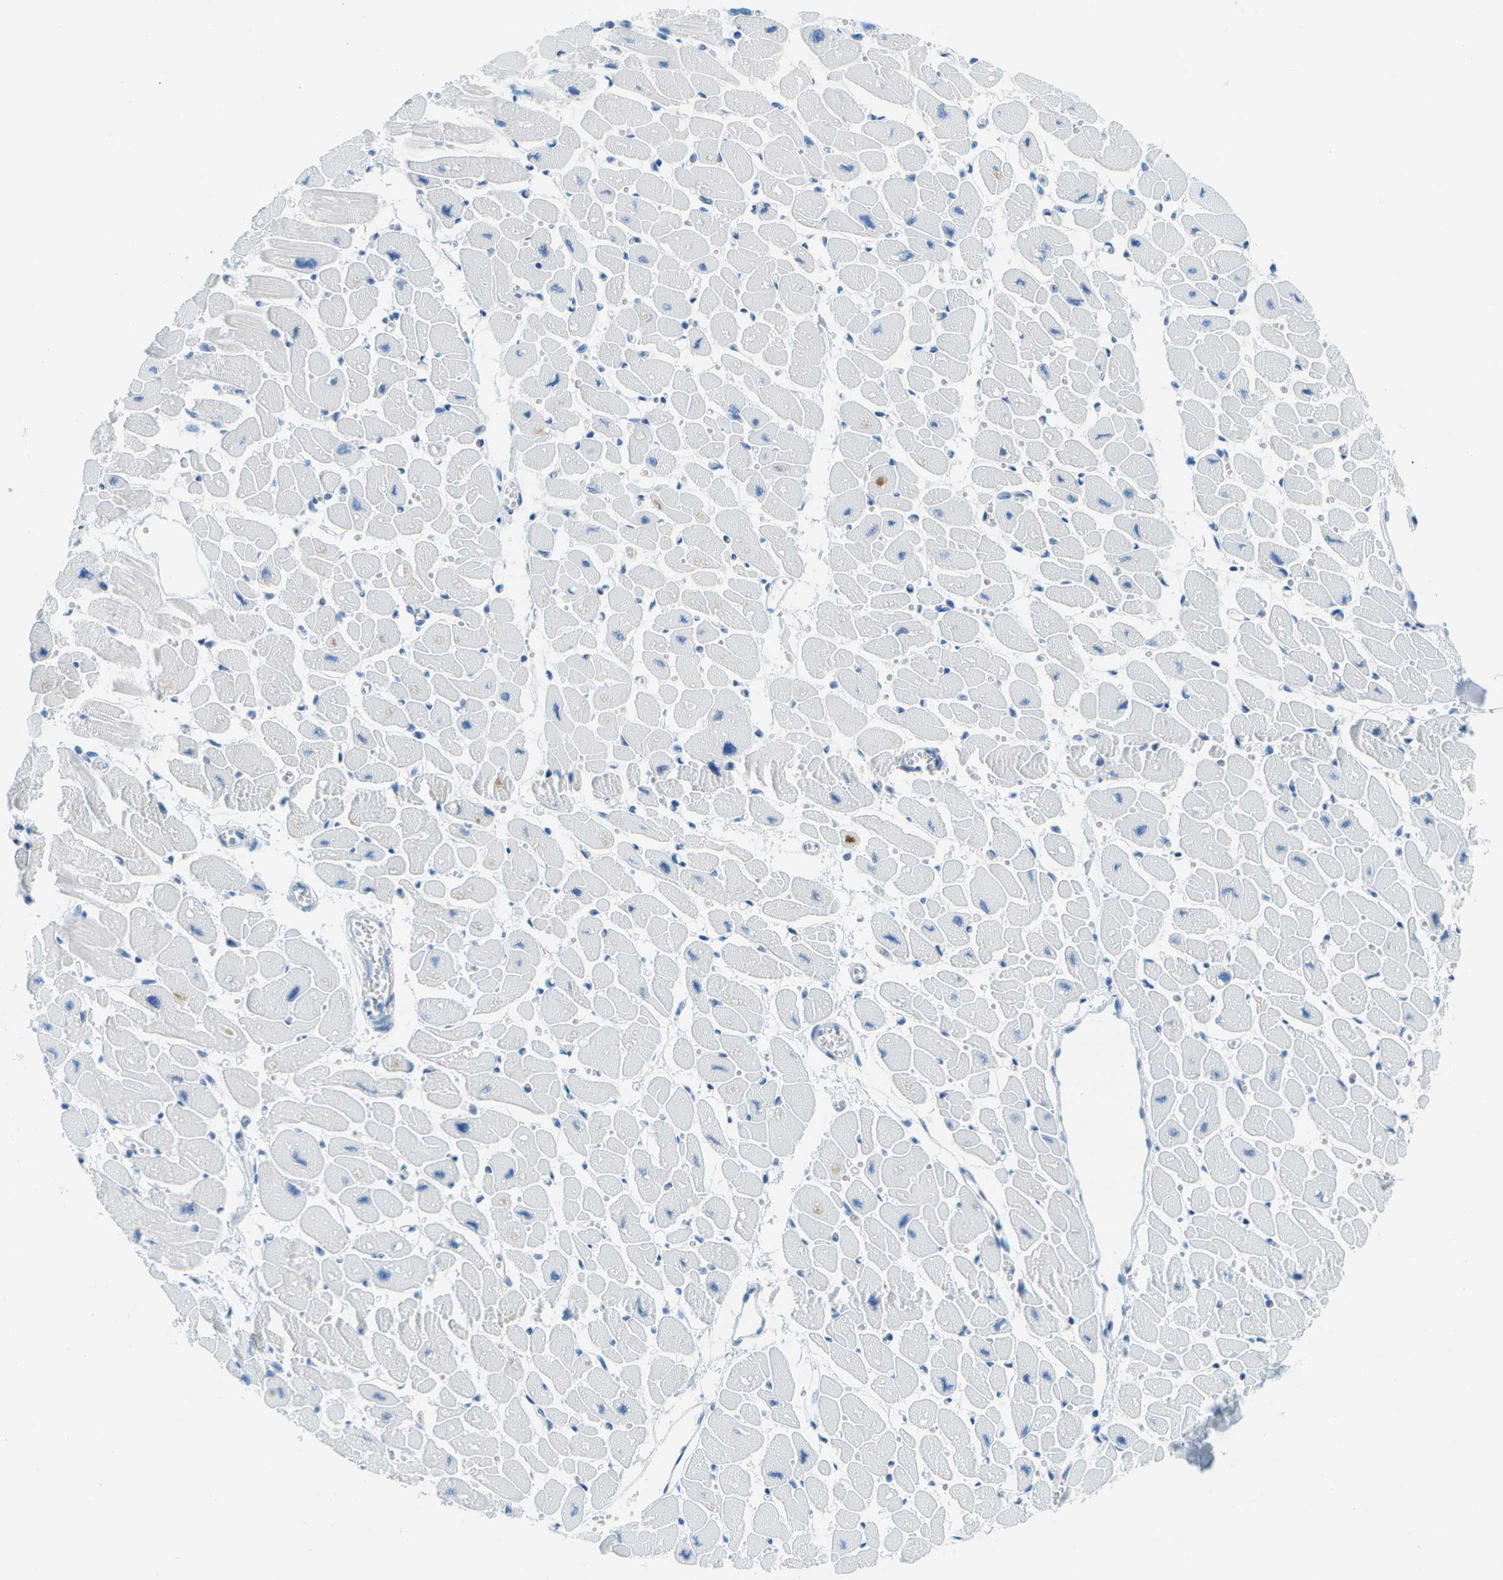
{"staining": {"intensity": "weak", "quantity": "<25%", "location": "cytoplasmic/membranous"}, "tissue": "heart muscle", "cell_type": "Cardiomyocytes", "image_type": "normal", "snomed": [{"axis": "morphology", "description": "Normal tissue, NOS"}, {"axis": "topography", "description": "Heart"}], "caption": "Immunohistochemistry (IHC) histopathology image of normal heart muscle: heart muscle stained with DAB exhibits no significant protein expression in cardiomyocytes.", "gene": "CDHR2", "patient": {"sex": "female", "age": 54}}